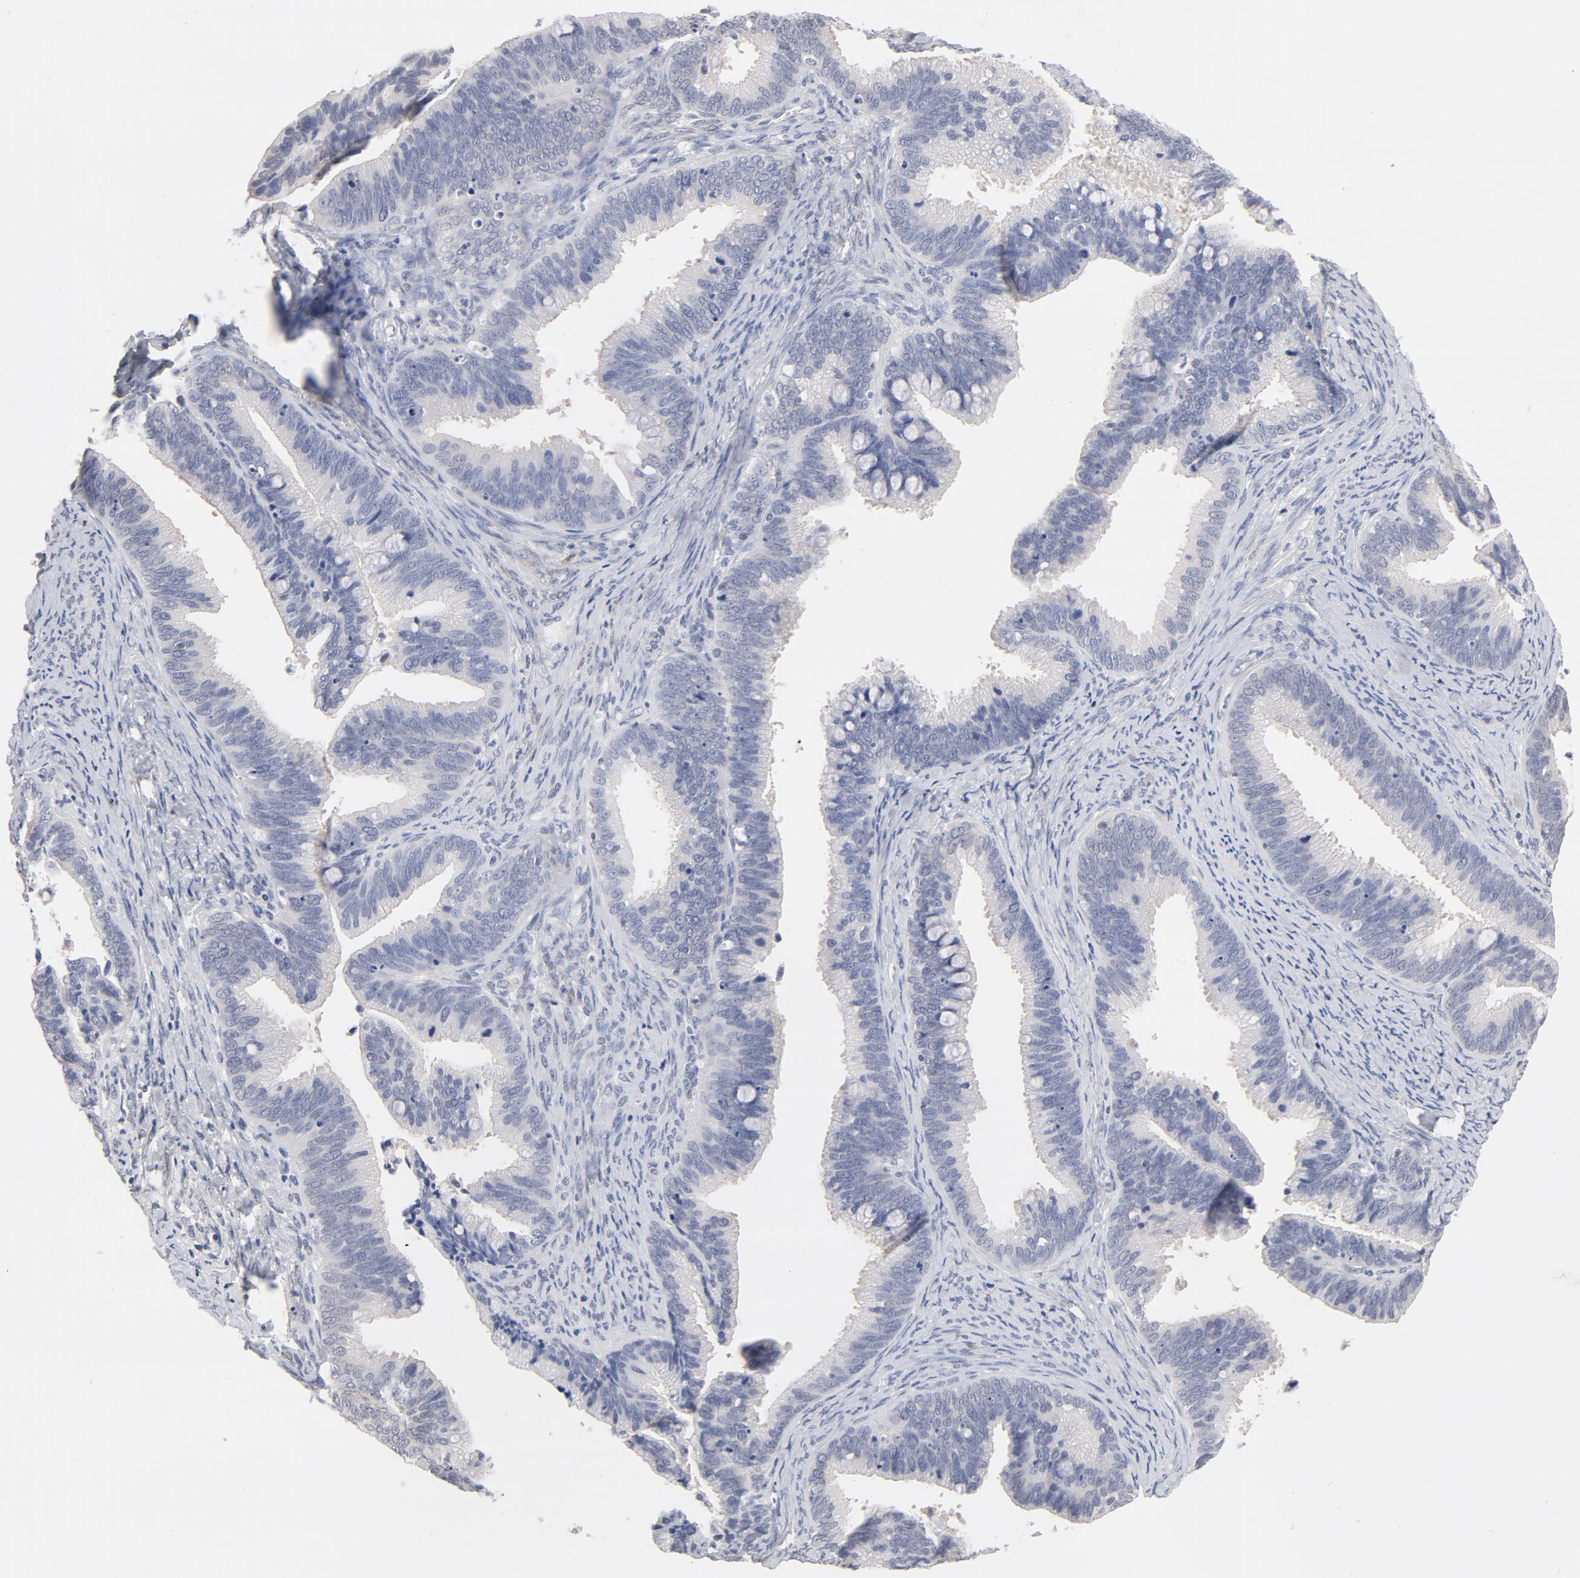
{"staining": {"intensity": "negative", "quantity": "none", "location": "none"}, "tissue": "cervical cancer", "cell_type": "Tumor cells", "image_type": "cancer", "snomed": [{"axis": "morphology", "description": "Adenocarcinoma, NOS"}, {"axis": "topography", "description": "Cervix"}], "caption": "This histopathology image is of cervical cancer stained with IHC to label a protein in brown with the nuclei are counter-stained blue. There is no expression in tumor cells. (Stains: DAB immunohistochemistry (IHC) with hematoxylin counter stain, Microscopy: brightfield microscopy at high magnification).", "gene": "MIF", "patient": {"sex": "female", "age": 47}}